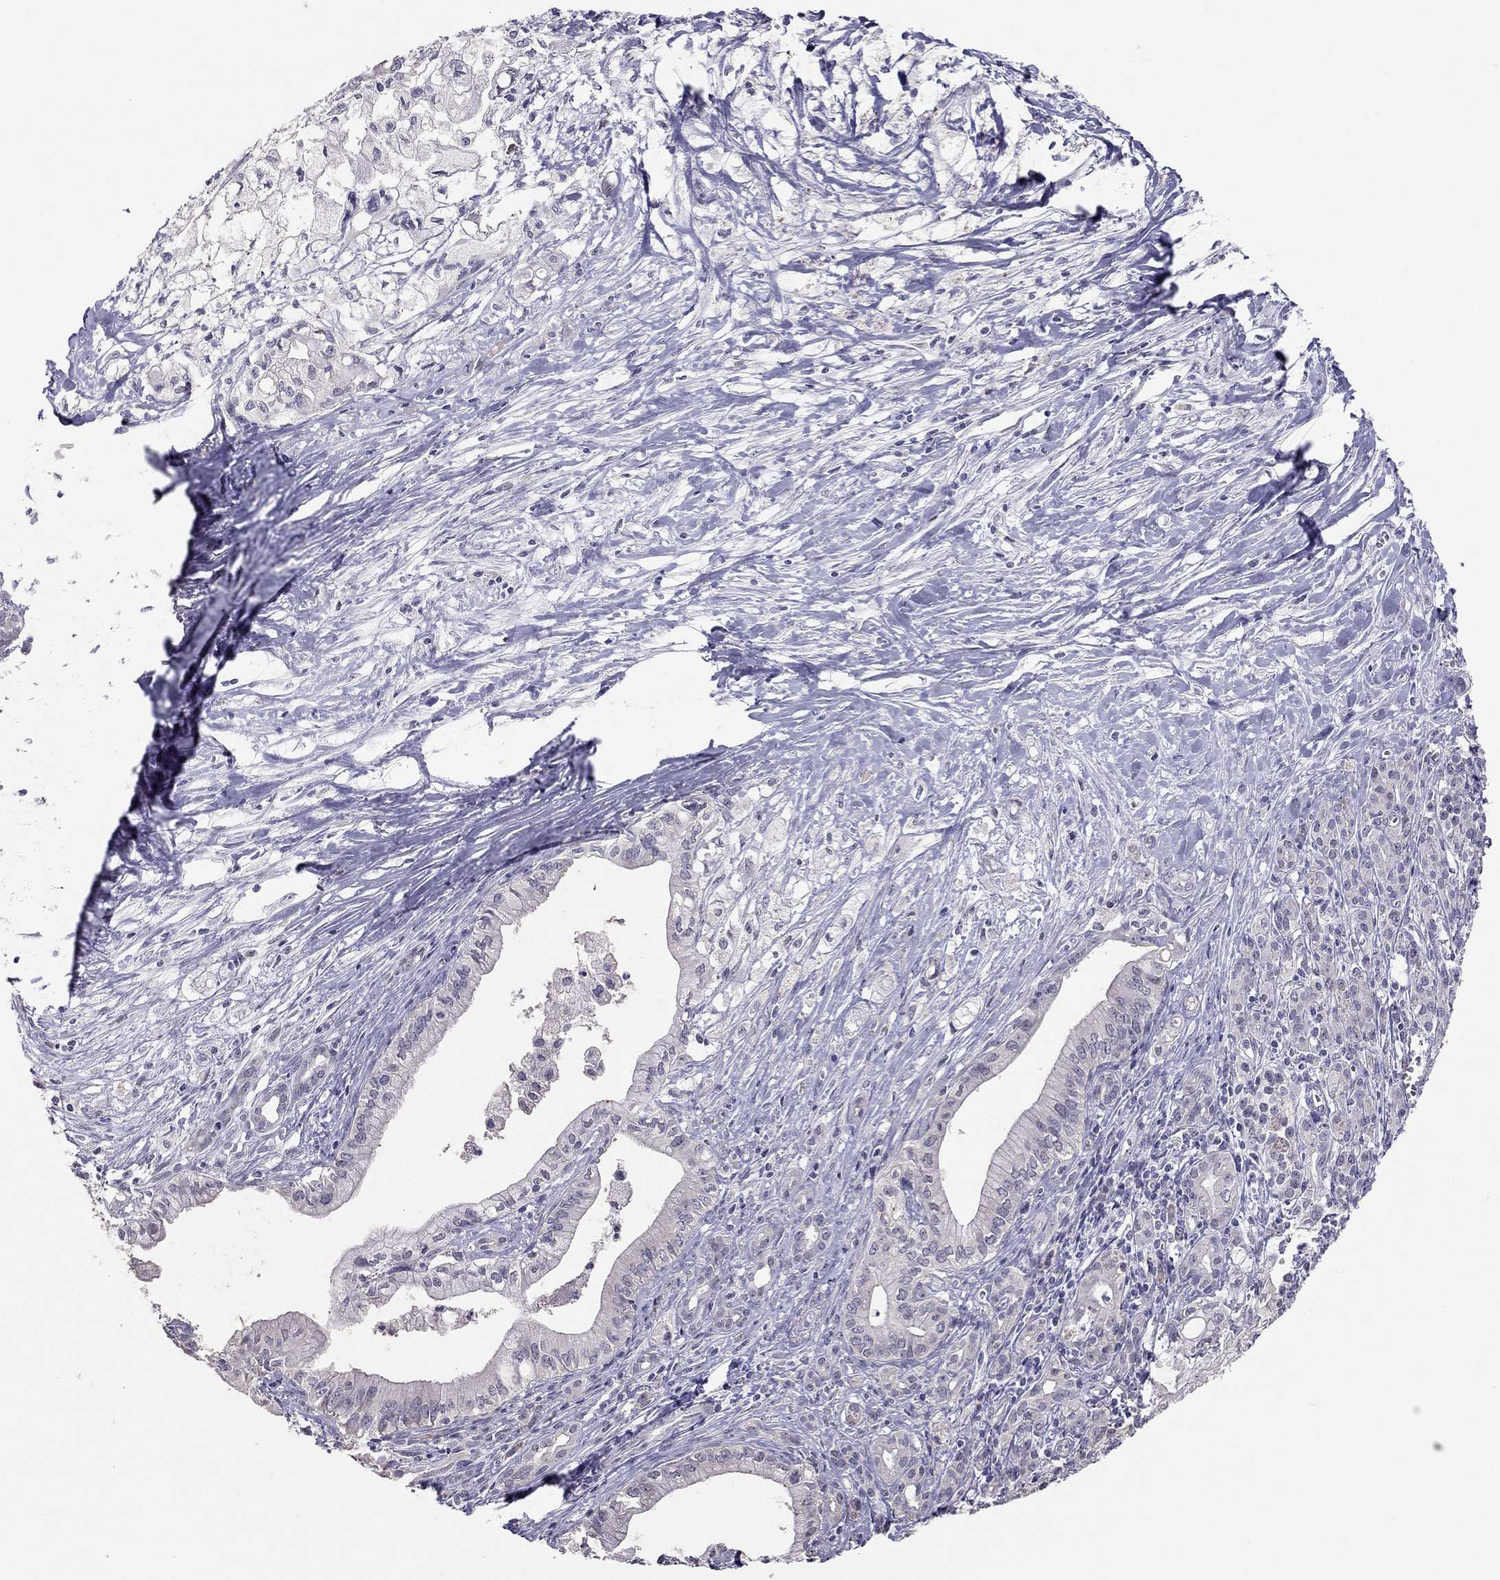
{"staining": {"intensity": "negative", "quantity": "none", "location": "none"}, "tissue": "pancreatic cancer", "cell_type": "Tumor cells", "image_type": "cancer", "snomed": [{"axis": "morphology", "description": "Adenocarcinoma, NOS"}, {"axis": "topography", "description": "Pancreas"}], "caption": "An image of human adenocarcinoma (pancreatic) is negative for staining in tumor cells. (DAB (3,3'-diaminobenzidine) IHC, high magnification).", "gene": "HSF2BP", "patient": {"sex": "male", "age": 71}}